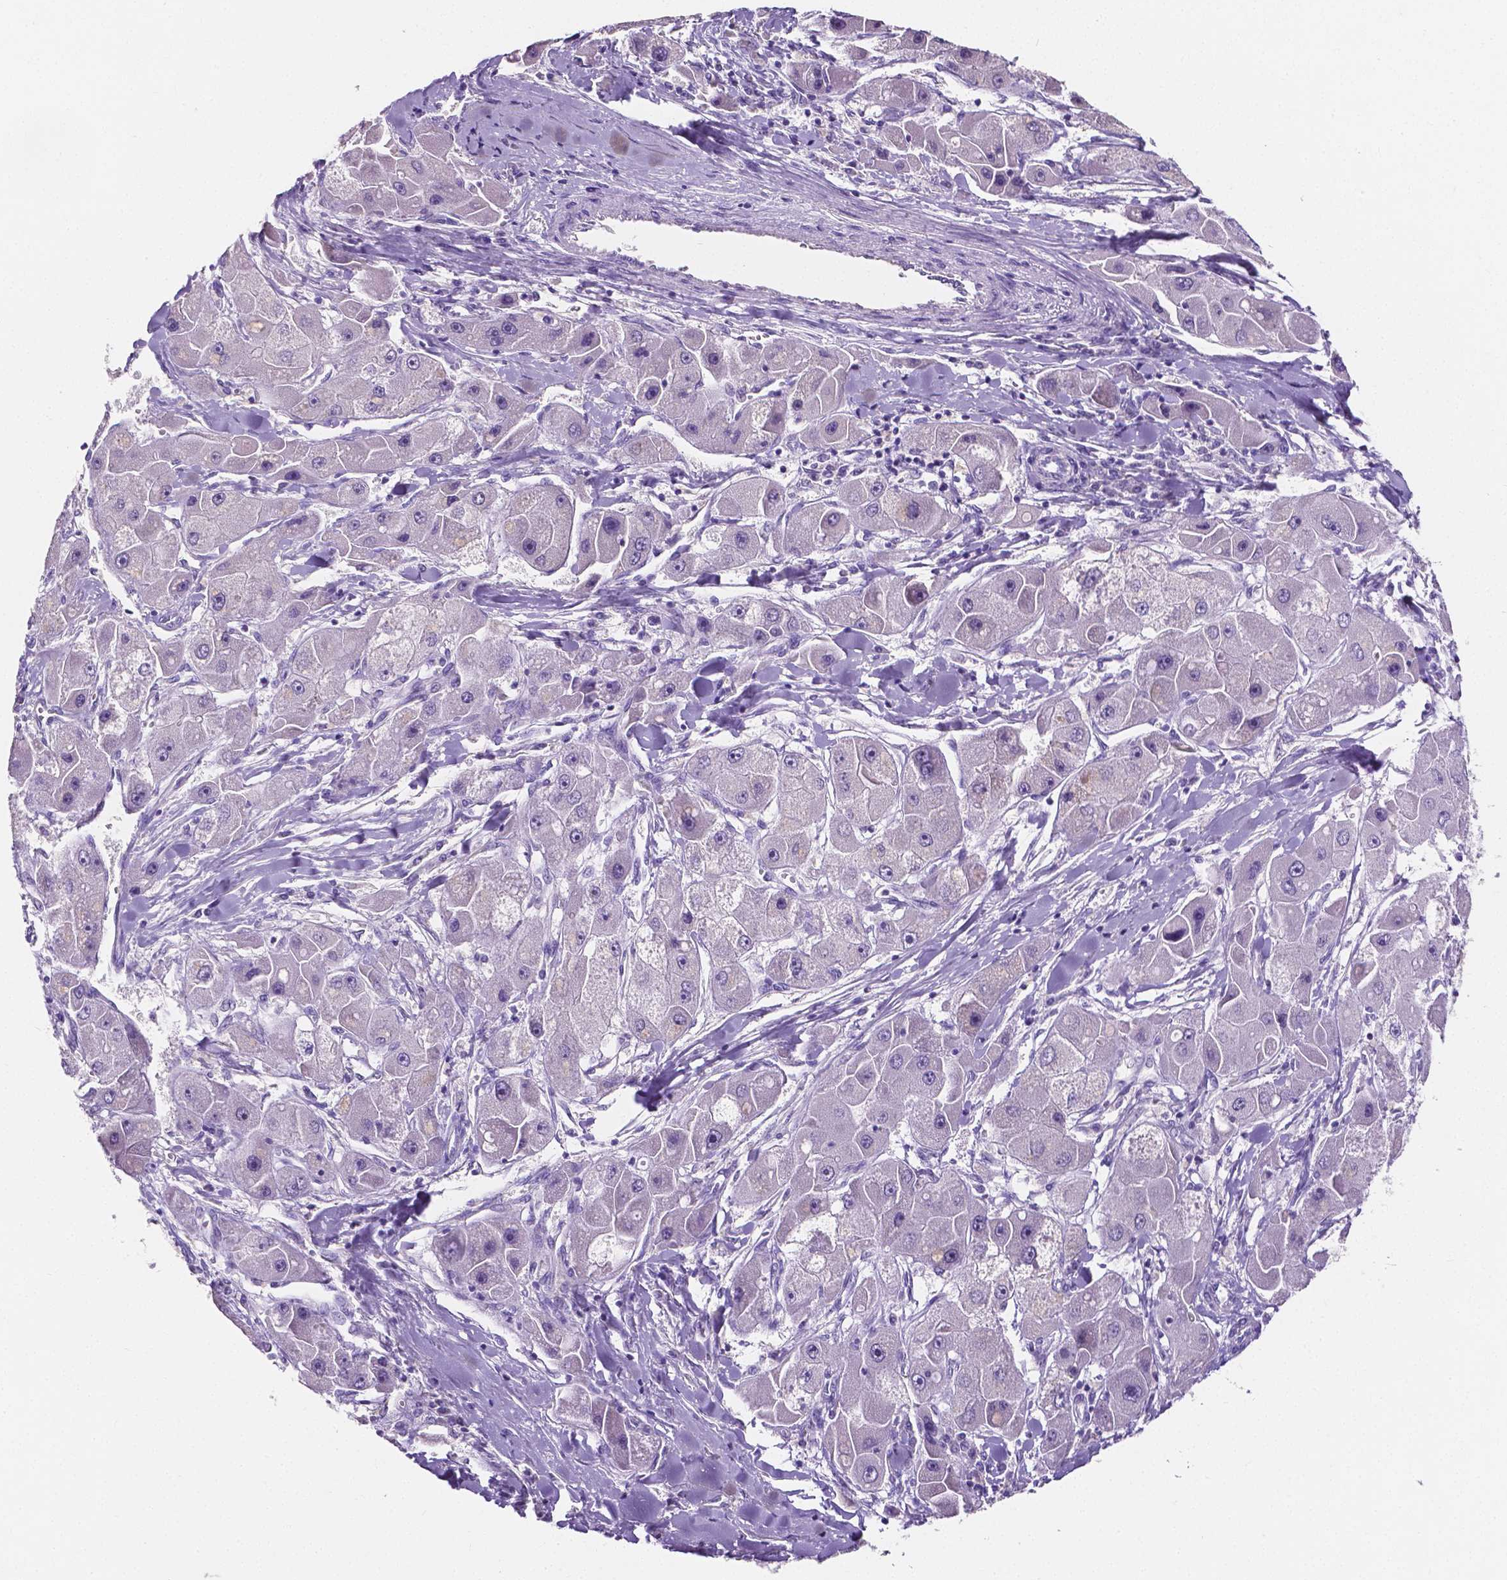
{"staining": {"intensity": "negative", "quantity": "none", "location": "none"}, "tissue": "liver cancer", "cell_type": "Tumor cells", "image_type": "cancer", "snomed": [{"axis": "morphology", "description": "Carcinoma, Hepatocellular, NOS"}, {"axis": "topography", "description": "Liver"}], "caption": "High power microscopy histopathology image of an IHC histopathology image of hepatocellular carcinoma (liver), revealing no significant expression in tumor cells.", "gene": "SLC22A2", "patient": {"sex": "male", "age": 24}}